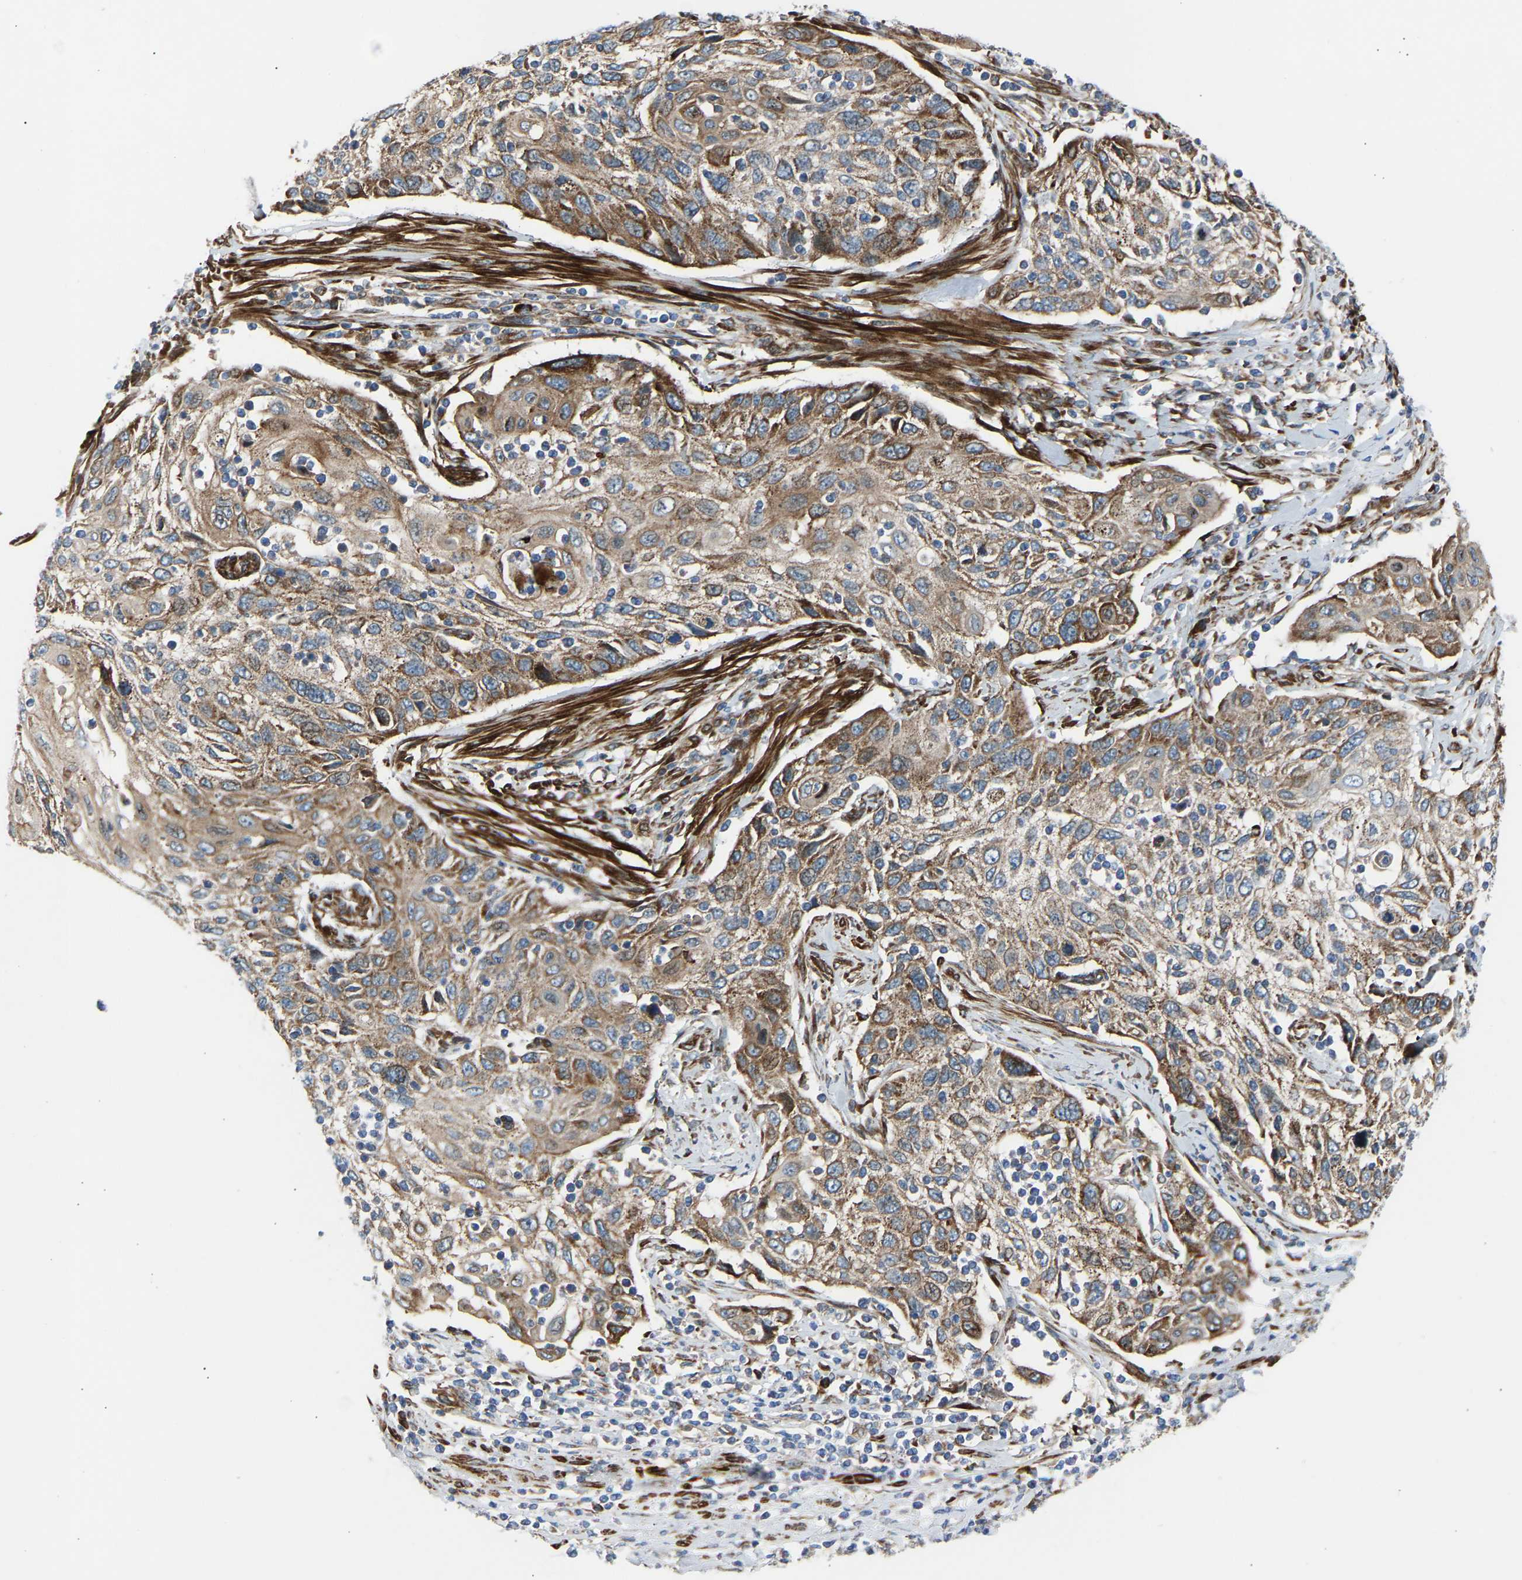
{"staining": {"intensity": "moderate", "quantity": ">75%", "location": "cytoplasmic/membranous"}, "tissue": "cervical cancer", "cell_type": "Tumor cells", "image_type": "cancer", "snomed": [{"axis": "morphology", "description": "Squamous cell carcinoma, NOS"}, {"axis": "topography", "description": "Cervix"}], "caption": "IHC photomicrograph of neoplastic tissue: human cervical cancer (squamous cell carcinoma) stained using IHC displays medium levels of moderate protein expression localized specifically in the cytoplasmic/membranous of tumor cells, appearing as a cytoplasmic/membranous brown color.", "gene": "VPS41", "patient": {"sex": "female", "age": 70}}